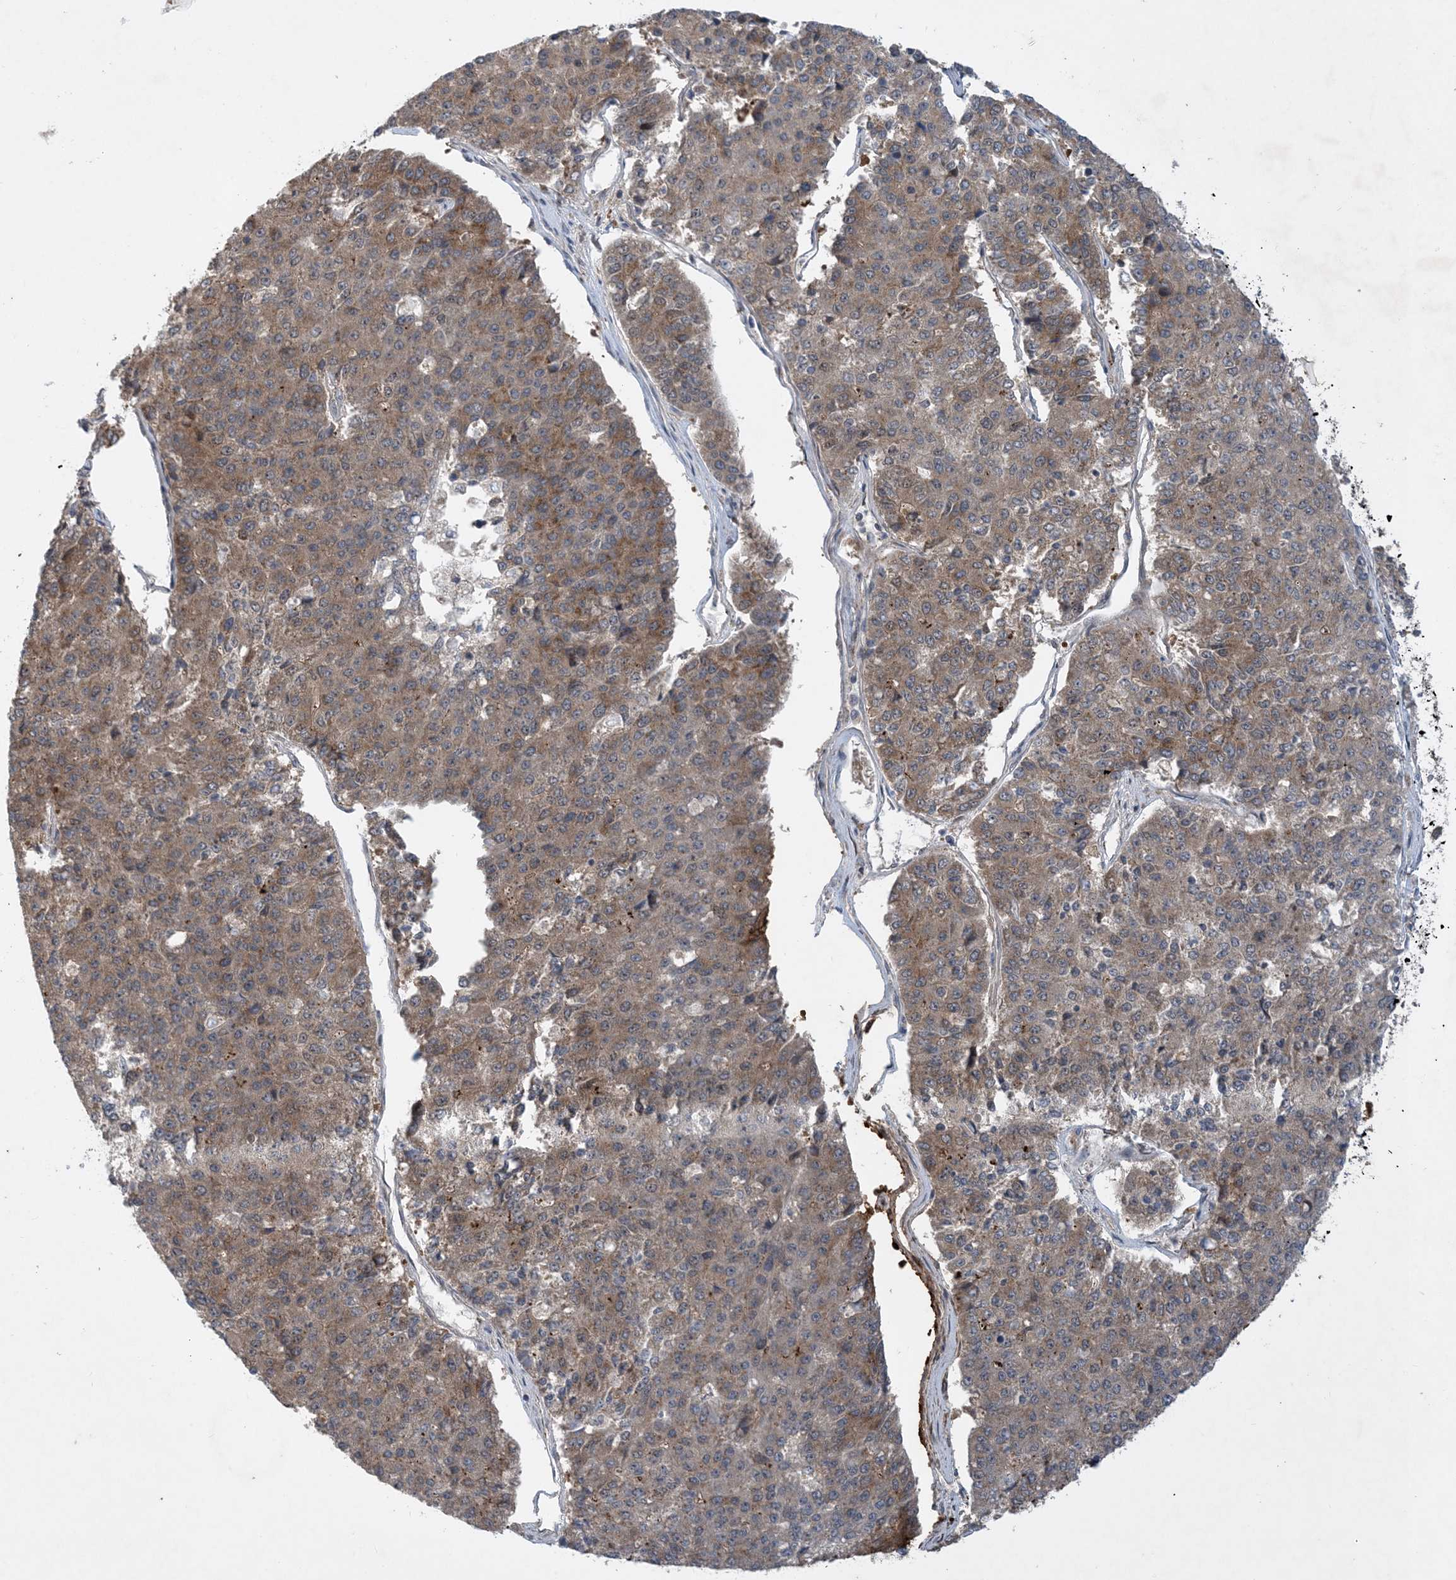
{"staining": {"intensity": "moderate", "quantity": ">75%", "location": "cytoplasmic/membranous"}, "tissue": "pancreatic cancer", "cell_type": "Tumor cells", "image_type": "cancer", "snomed": [{"axis": "morphology", "description": "Adenocarcinoma, NOS"}, {"axis": "topography", "description": "Pancreas"}], "caption": "About >75% of tumor cells in pancreatic adenocarcinoma exhibit moderate cytoplasmic/membranous protein positivity as visualized by brown immunohistochemical staining.", "gene": "TINAG", "patient": {"sex": "male", "age": 50}}